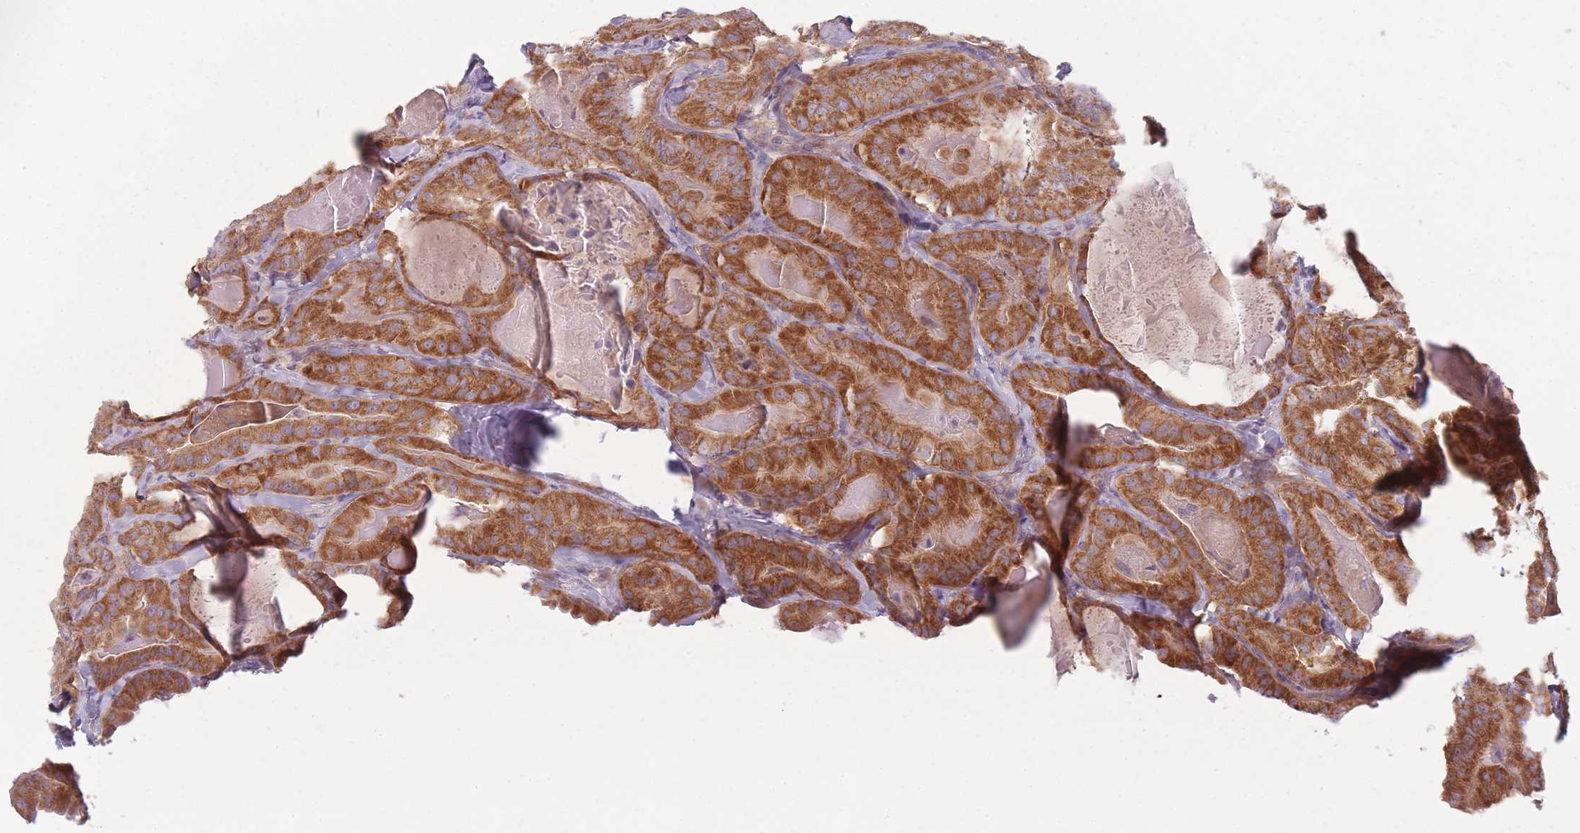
{"staining": {"intensity": "strong", "quantity": ">75%", "location": "cytoplasmic/membranous"}, "tissue": "thyroid cancer", "cell_type": "Tumor cells", "image_type": "cancer", "snomed": [{"axis": "morphology", "description": "Papillary adenocarcinoma, NOS"}, {"axis": "topography", "description": "Thyroid gland"}], "caption": "Protein analysis of thyroid papillary adenocarcinoma tissue displays strong cytoplasmic/membranous positivity in approximately >75% of tumor cells.", "gene": "NT5DC2", "patient": {"sex": "female", "age": 68}}